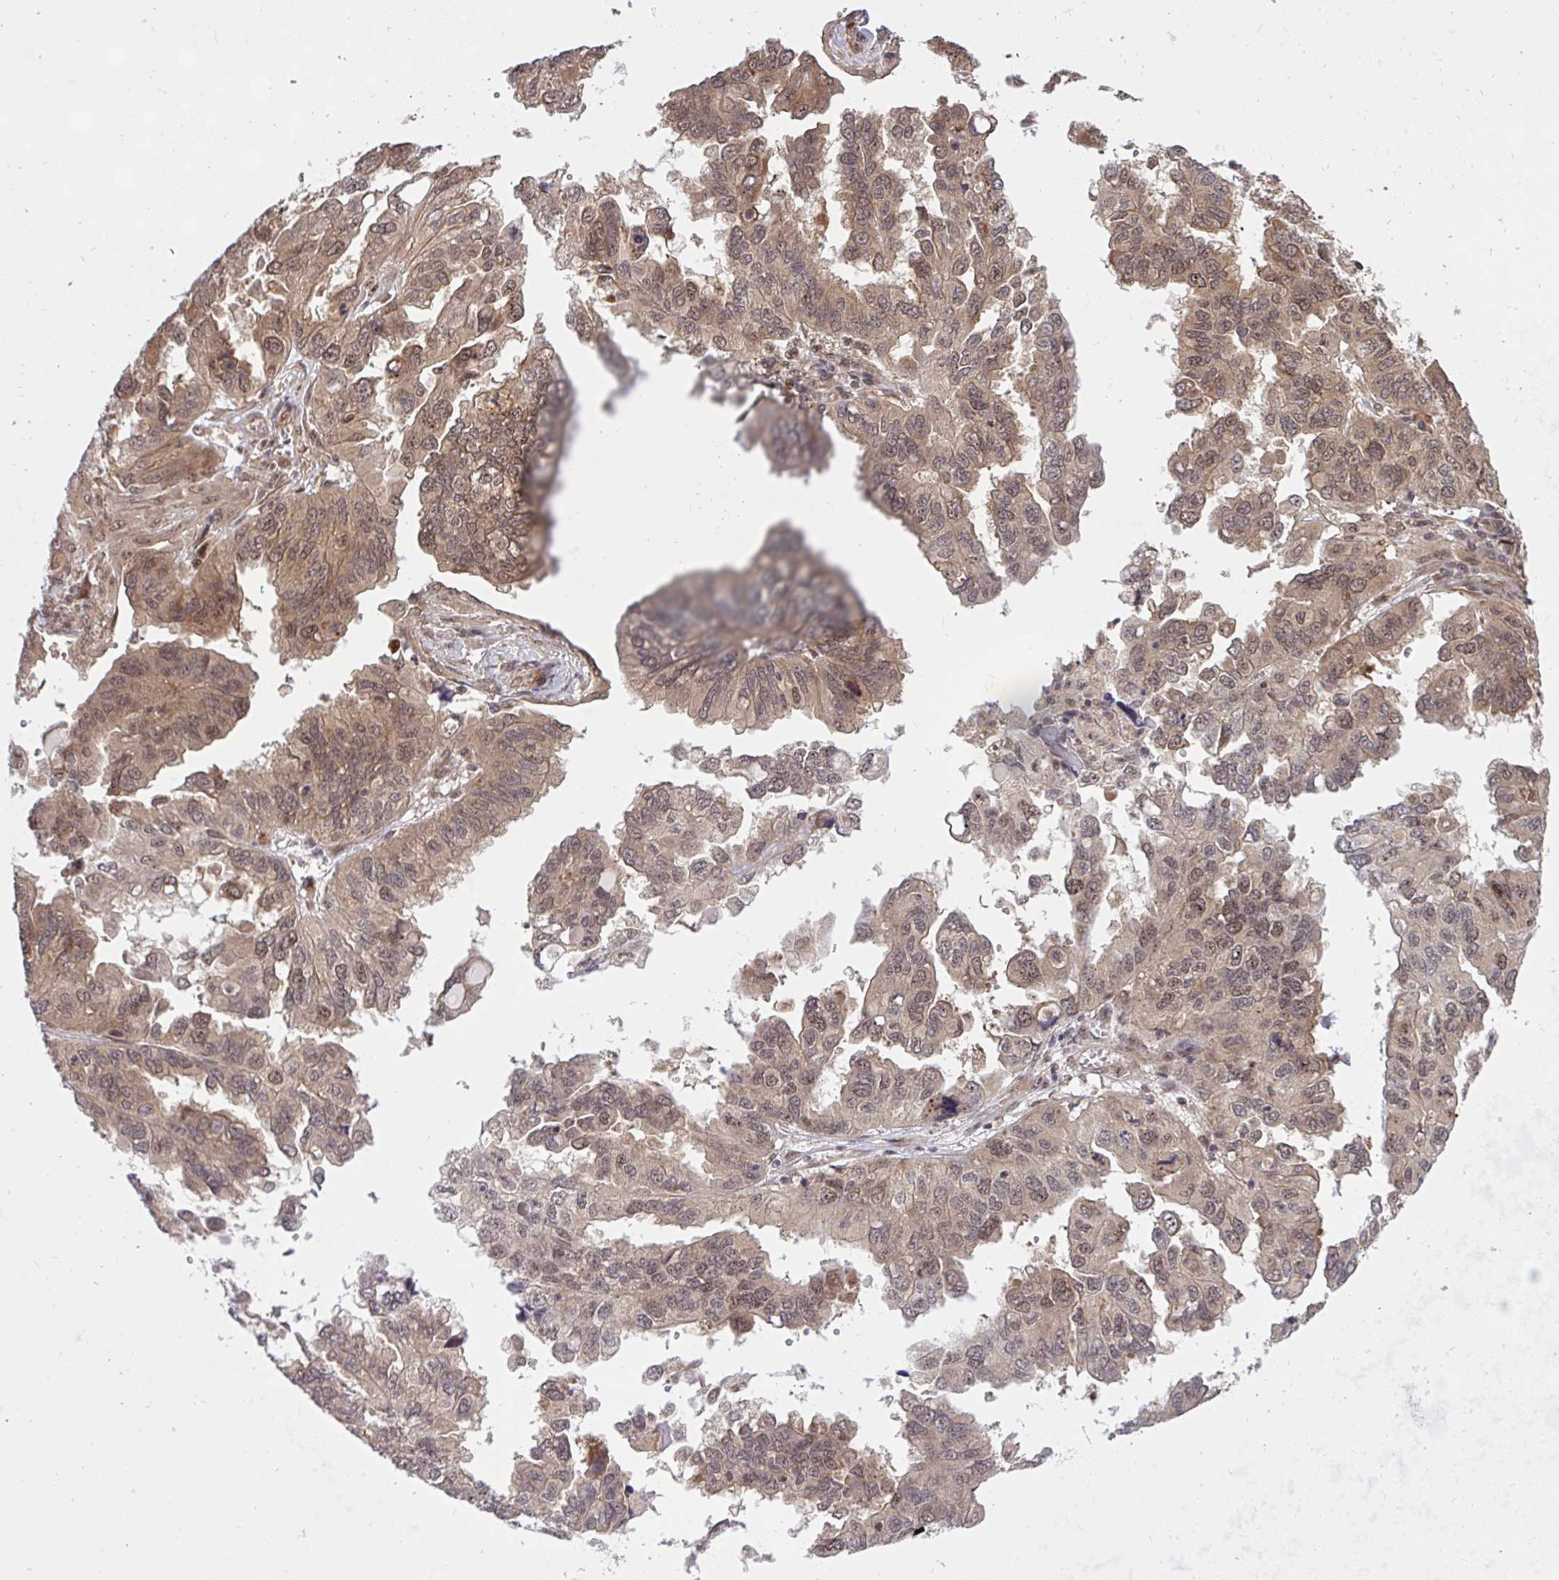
{"staining": {"intensity": "moderate", "quantity": ">75%", "location": "cytoplasmic/membranous"}, "tissue": "ovarian cancer", "cell_type": "Tumor cells", "image_type": "cancer", "snomed": [{"axis": "morphology", "description": "Cystadenocarcinoma, serous, NOS"}, {"axis": "topography", "description": "Ovary"}], "caption": "A micrograph of ovarian cancer (serous cystadenocarcinoma) stained for a protein reveals moderate cytoplasmic/membranous brown staining in tumor cells.", "gene": "ERI1", "patient": {"sex": "female", "age": 79}}